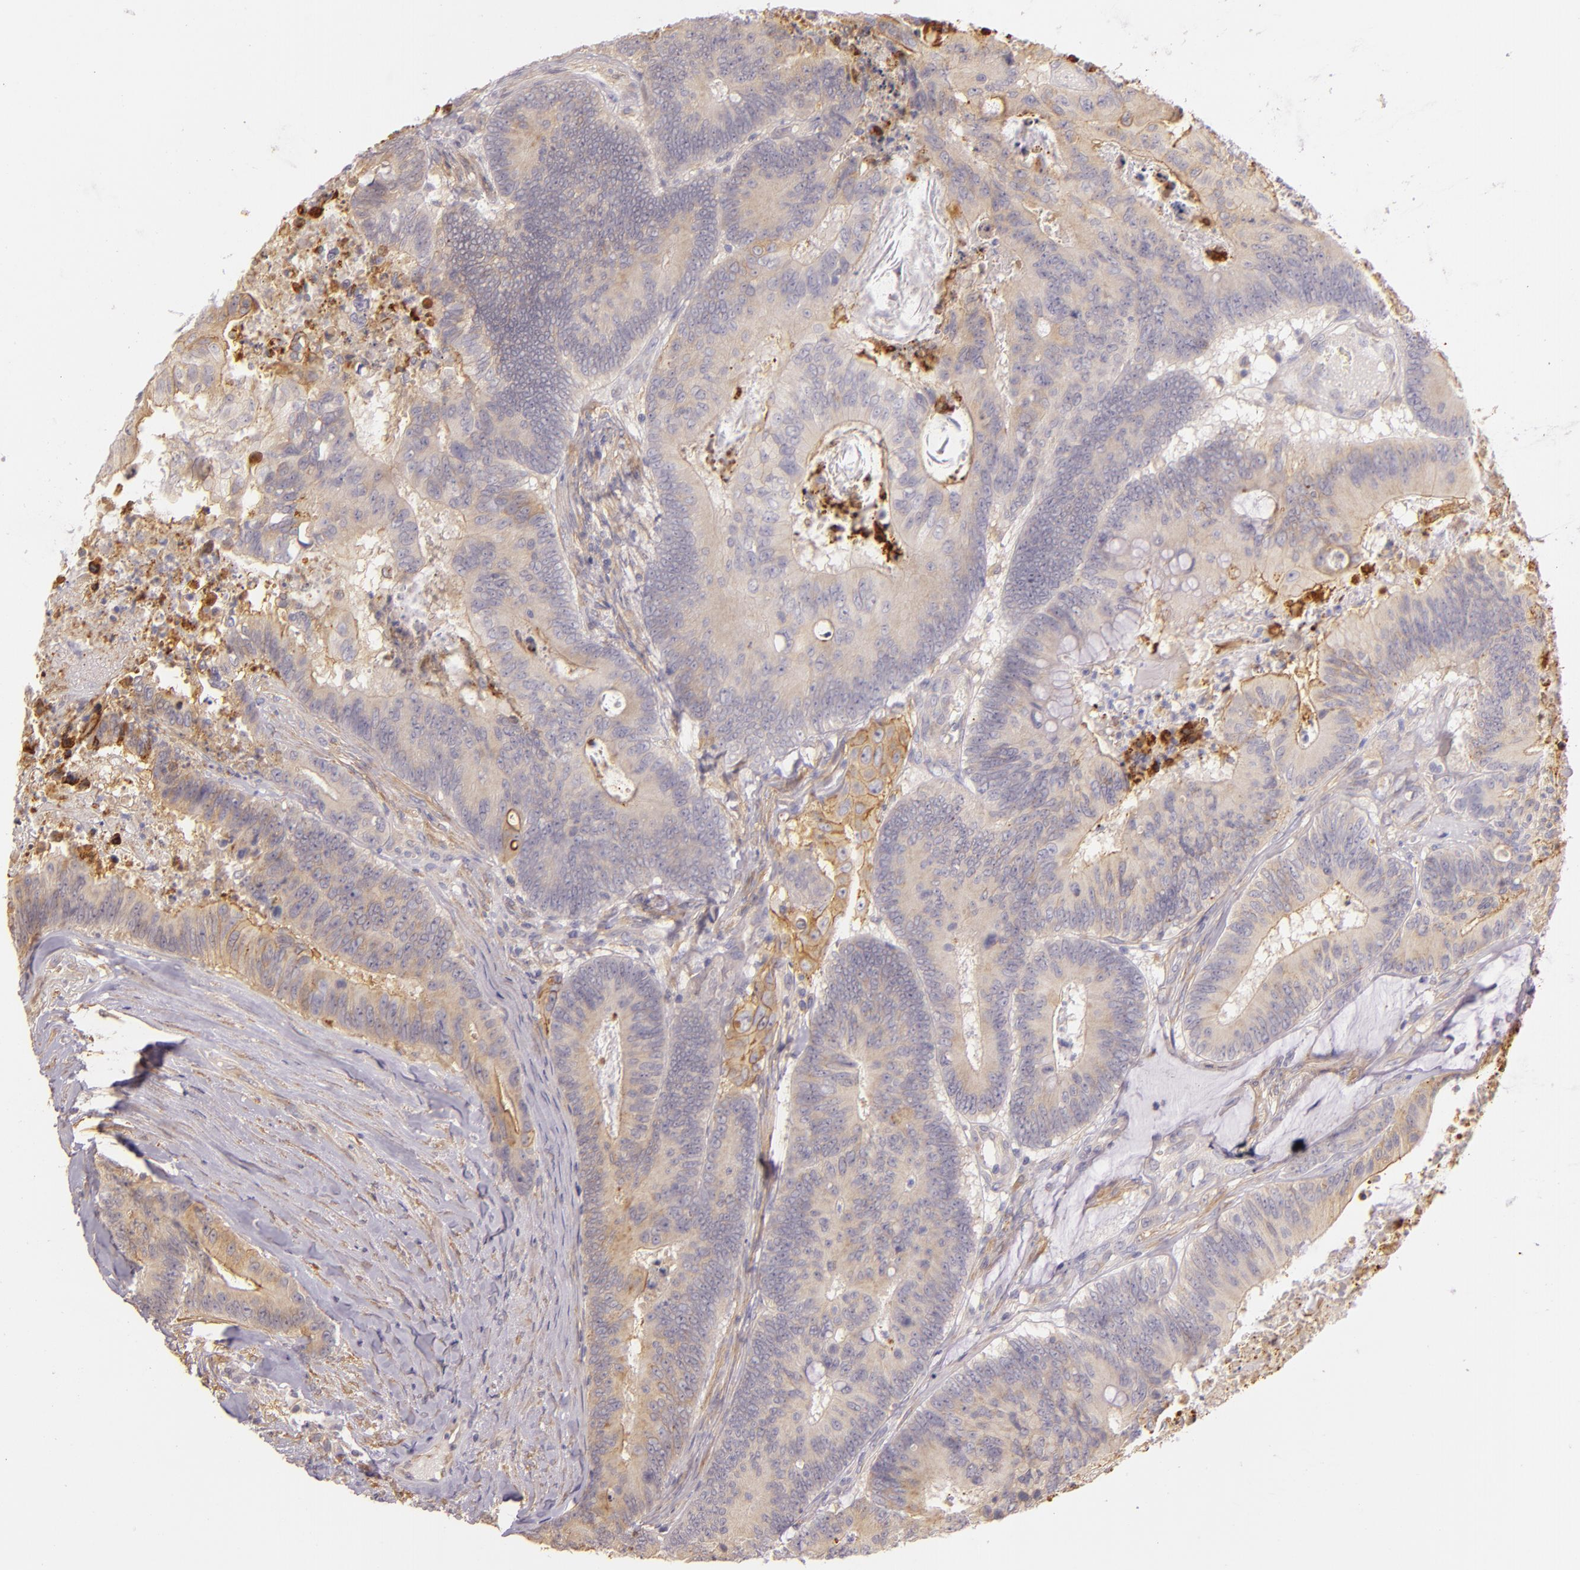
{"staining": {"intensity": "moderate", "quantity": "25%-75%", "location": "cytoplasmic/membranous"}, "tissue": "colorectal cancer", "cell_type": "Tumor cells", "image_type": "cancer", "snomed": [{"axis": "morphology", "description": "Adenocarcinoma, NOS"}, {"axis": "topography", "description": "Colon"}], "caption": "Colorectal cancer was stained to show a protein in brown. There is medium levels of moderate cytoplasmic/membranous expression in approximately 25%-75% of tumor cells.", "gene": "CTSF", "patient": {"sex": "male", "age": 65}}